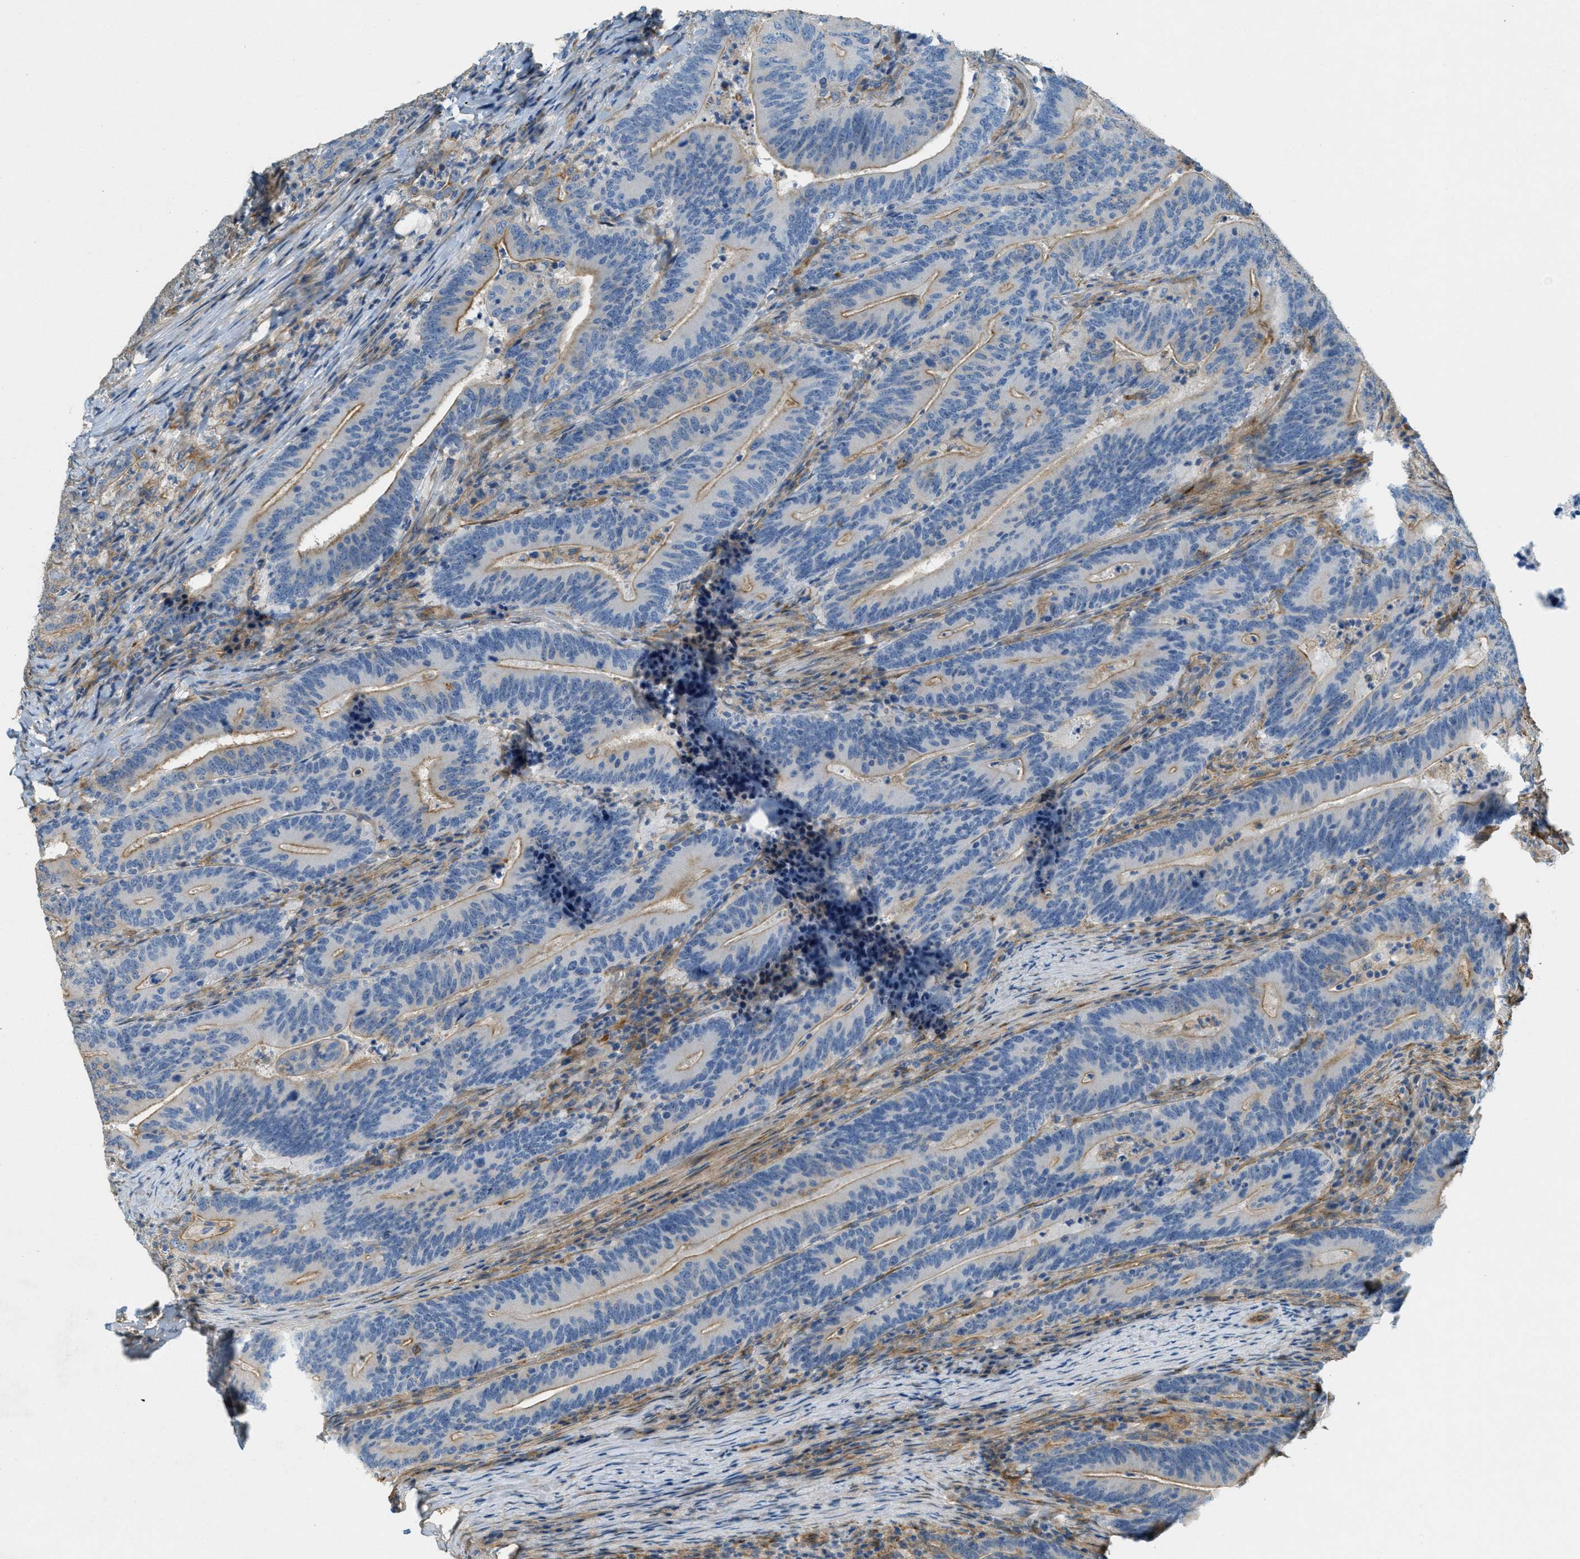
{"staining": {"intensity": "weak", "quantity": ">75%", "location": "cytoplasmic/membranous"}, "tissue": "colorectal cancer", "cell_type": "Tumor cells", "image_type": "cancer", "snomed": [{"axis": "morphology", "description": "Adenocarcinoma, NOS"}, {"axis": "topography", "description": "Colon"}], "caption": "This histopathology image exhibits IHC staining of human colorectal adenocarcinoma, with low weak cytoplasmic/membranous positivity in about >75% of tumor cells.", "gene": "ADCY5", "patient": {"sex": "female", "age": 66}}